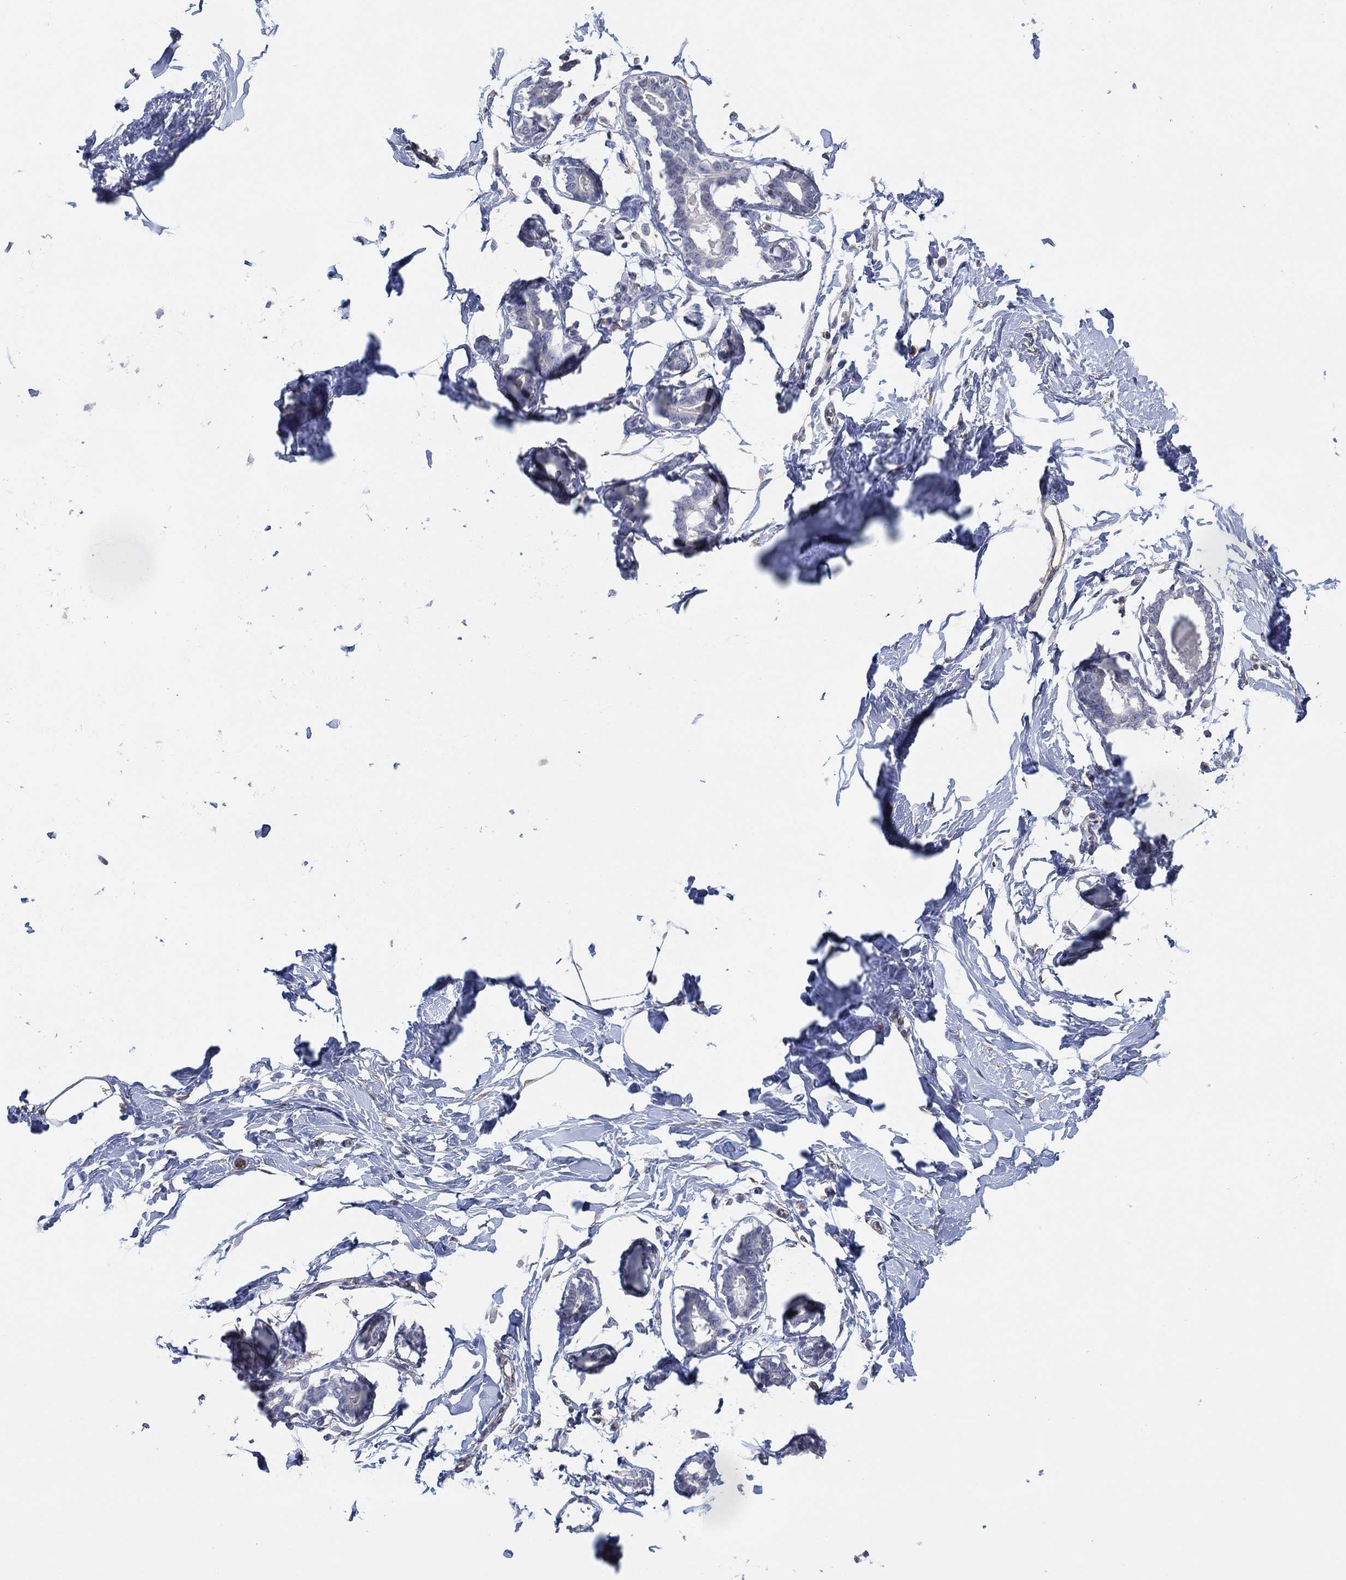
{"staining": {"intensity": "negative", "quantity": "none", "location": "none"}, "tissue": "breast", "cell_type": "Adipocytes", "image_type": "normal", "snomed": [{"axis": "morphology", "description": "Normal tissue, NOS"}, {"axis": "morphology", "description": "Lobular carcinoma, in situ"}, {"axis": "topography", "description": "Breast"}], "caption": "Immunohistochemical staining of normal human breast demonstrates no significant staining in adipocytes. Brightfield microscopy of immunohistochemistry (IHC) stained with DAB (3,3'-diaminobenzidine) (brown) and hematoxylin (blue), captured at high magnification.", "gene": "CFTR", "patient": {"sex": "female", "age": 35}}